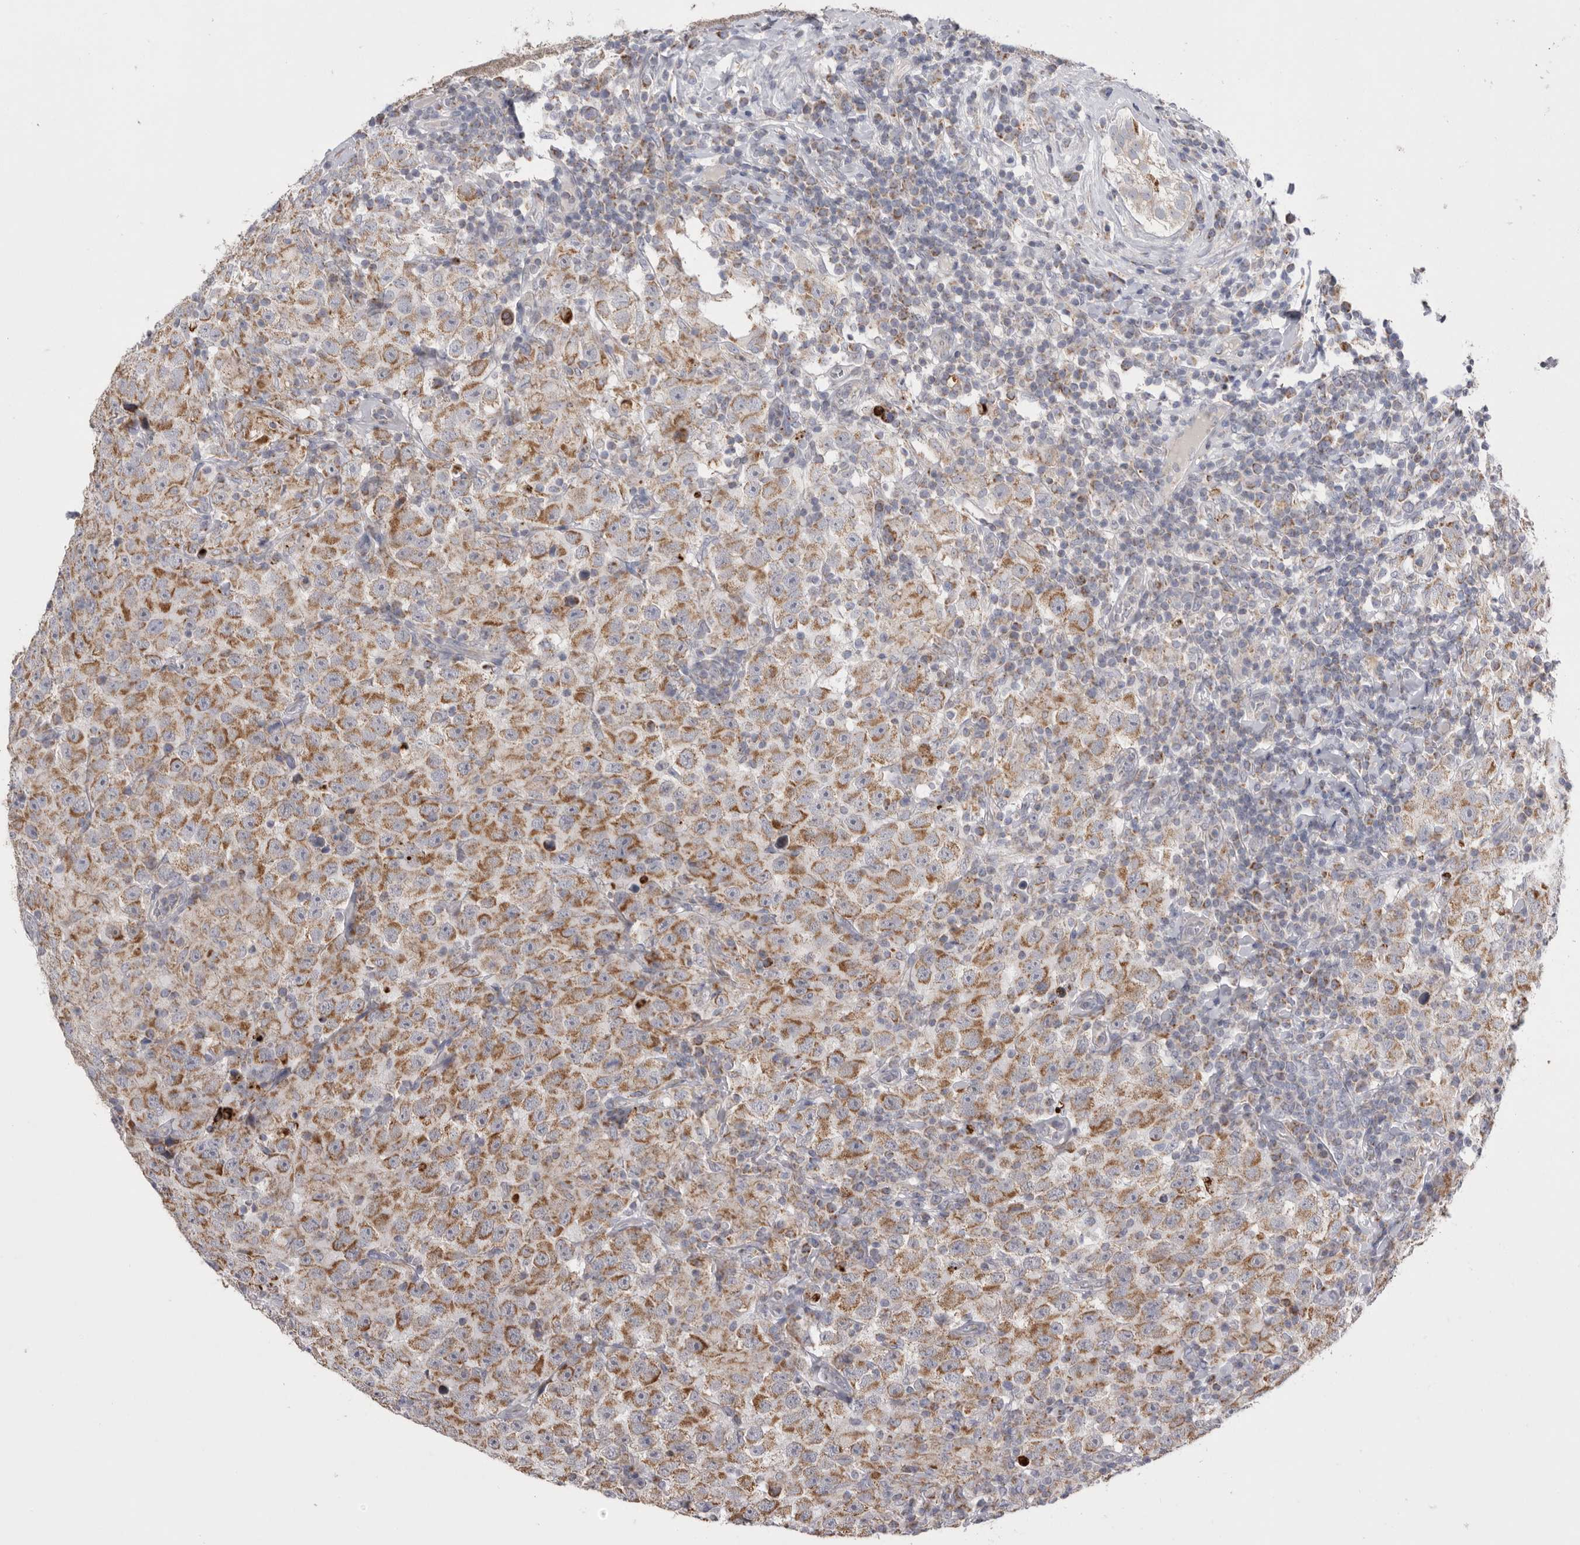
{"staining": {"intensity": "moderate", "quantity": ">75%", "location": "cytoplasmic/membranous"}, "tissue": "testis cancer", "cell_type": "Tumor cells", "image_type": "cancer", "snomed": [{"axis": "morphology", "description": "Seminoma, NOS"}, {"axis": "topography", "description": "Testis"}], "caption": "Immunohistochemistry (DAB) staining of testis cancer (seminoma) reveals moderate cytoplasmic/membranous protein positivity in approximately >75% of tumor cells.", "gene": "VDAC3", "patient": {"sex": "male", "age": 41}}